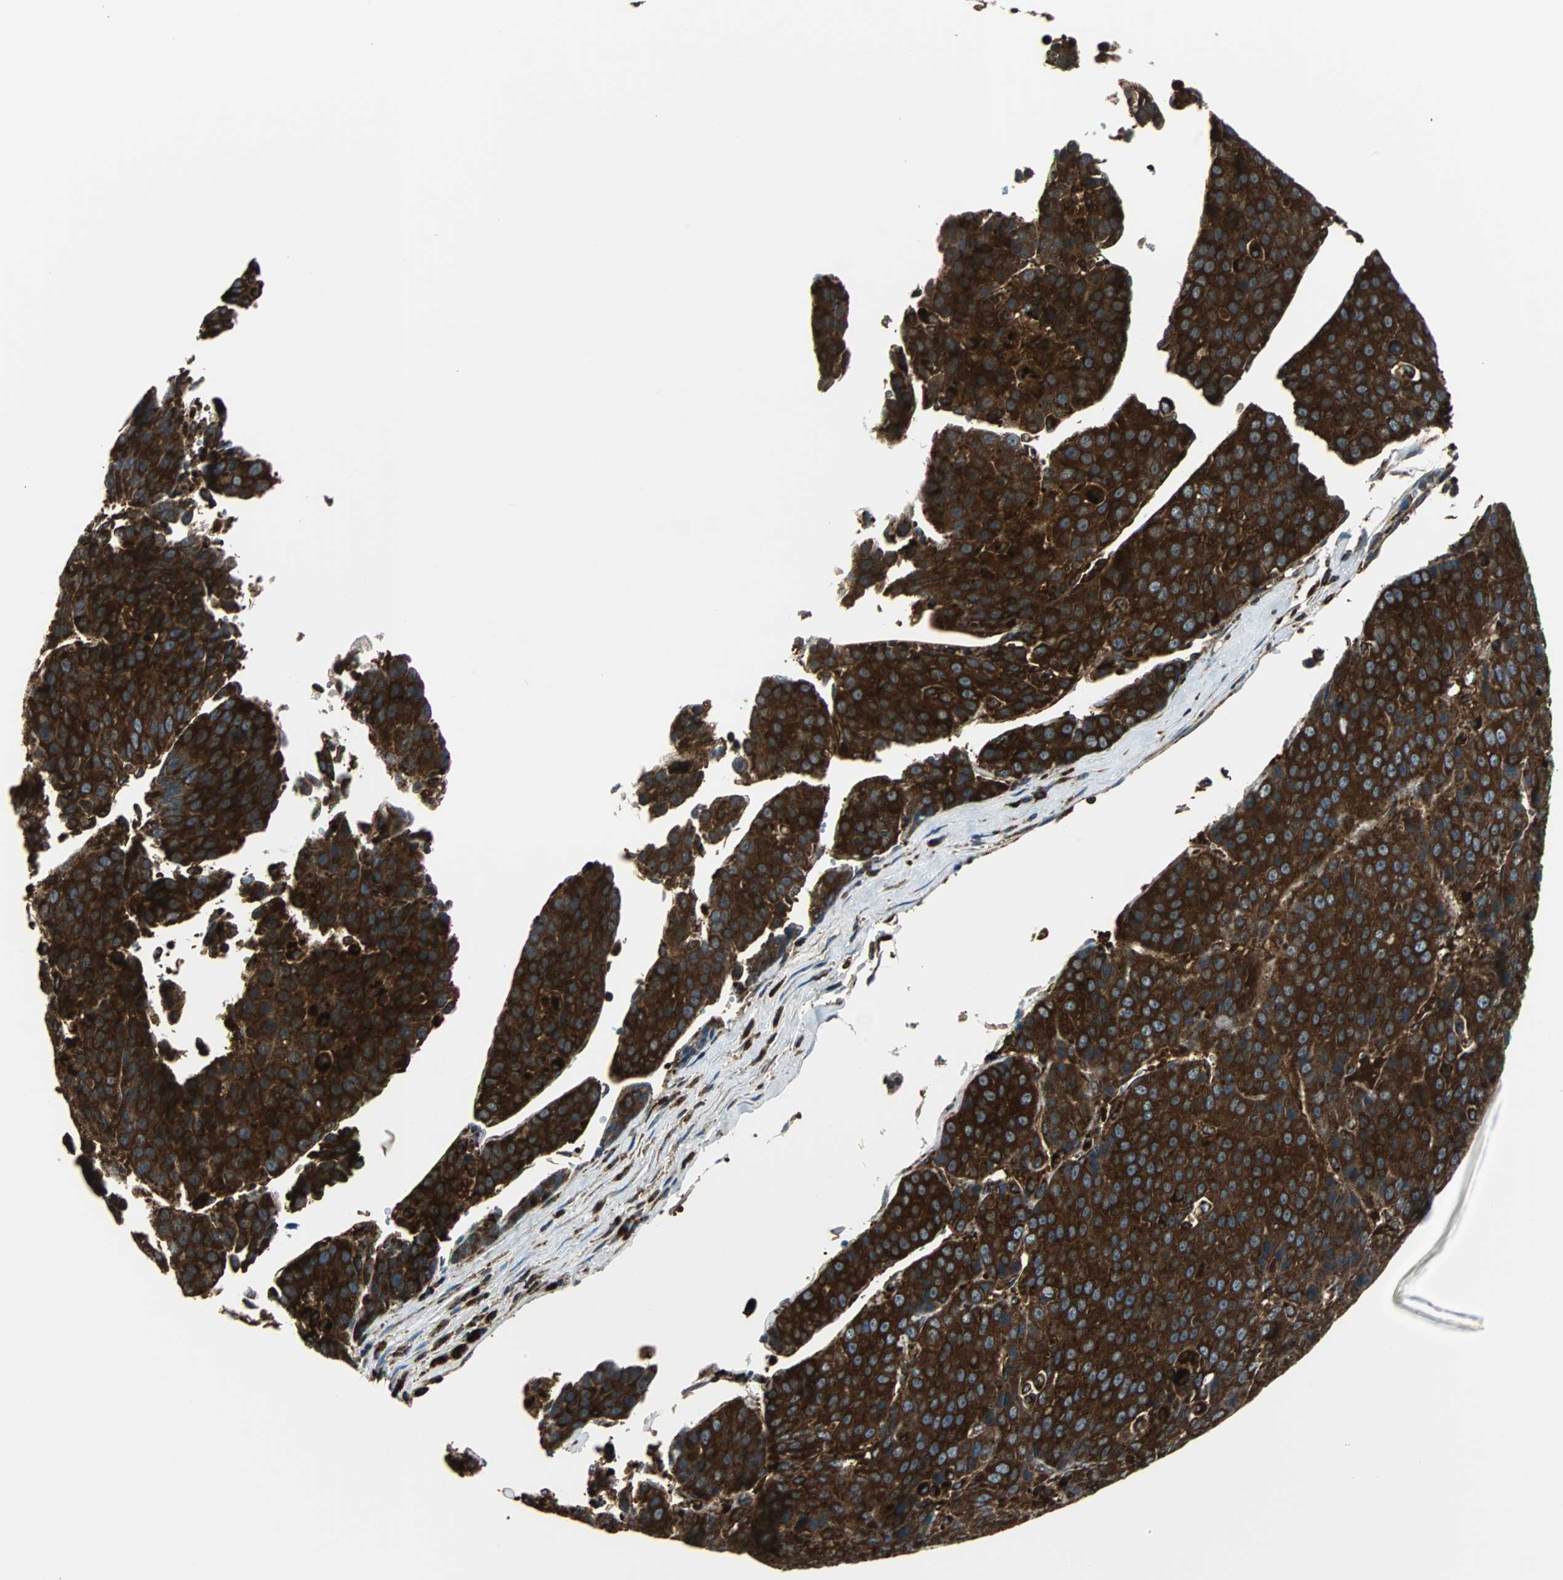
{"staining": {"intensity": "strong", "quantity": ">75%", "location": "cytoplasmic/membranous"}, "tissue": "liver cancer", "cell_type": "Tumor cells", "image_type": "cancer", "snomed": [{"axis": "morphology", "description": "Carcinoma, Hepatocellular, NOS"}, {"axis": "topography", "description": "Liver"}], "caption": "Immunohistochemical staining of human hepatocellular carcinoma (liver) reveals high levels of strong cytoplasmic/membranous expression in about >75% of tumor cells.", "gene": "RELA", "patient": {"sex": "female", "age": 53}}